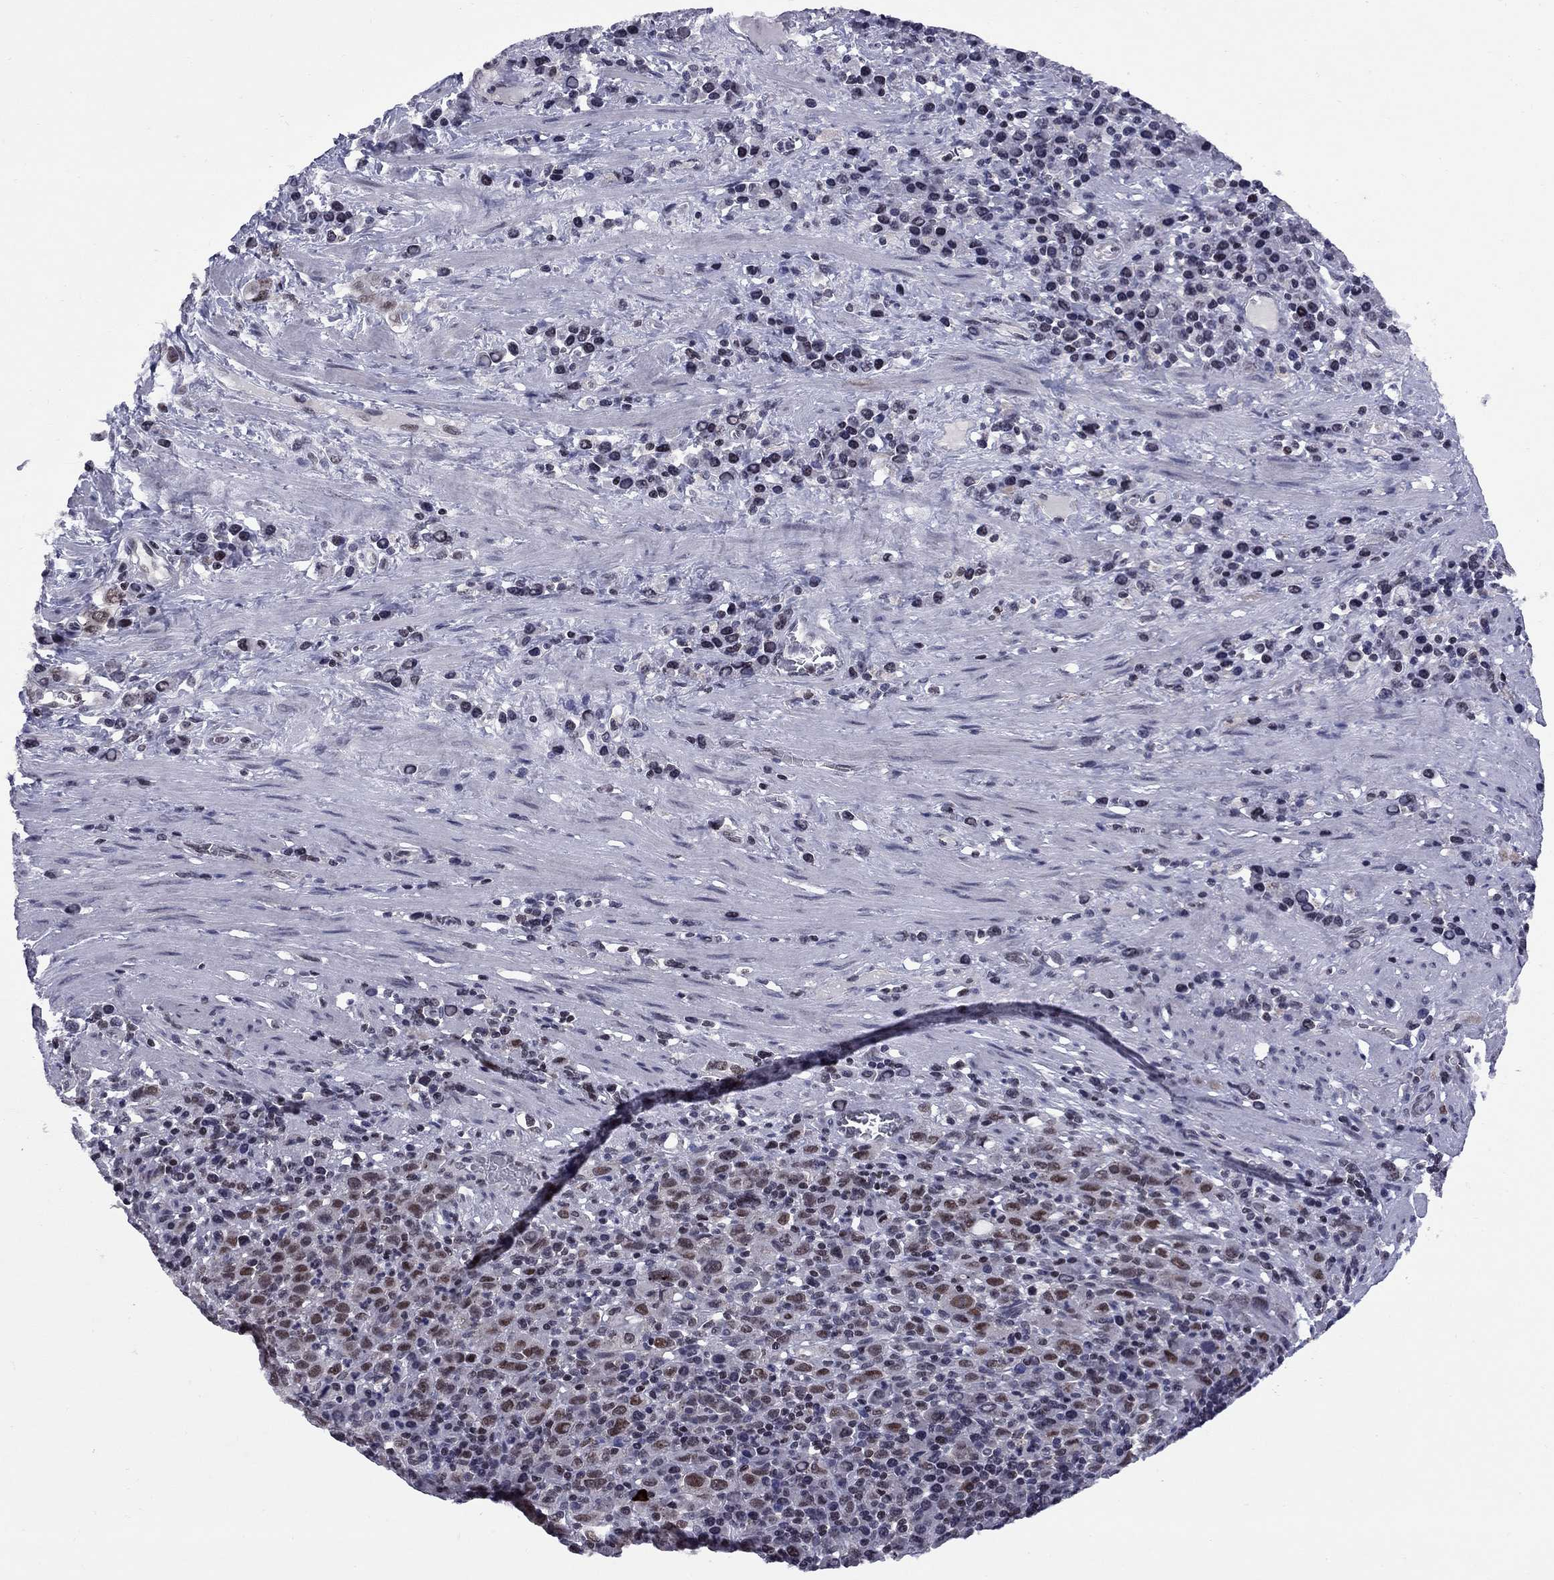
{"staining": {"intensity": "moderate", "quantity": "25%-75%", "location": "nuclear"}, "tissue": "stomach cancer", "cell_type": "Tumor cells", "image_type": "cancer", "snomed": [{"axis": "morphology", "description": "Adenocarcinoma, NOS"}, {"axis": "topography", "description": "Stomach, upper"}], "caption": "DAB immunohistochemical staining of stomach cancer (adenocarcinoma) reveals moderate nuclear protein positivity in approximately 25%-75% of tumor cells.", "gene": "TAF9", "patient": {"sex": "male", "age": 75}}